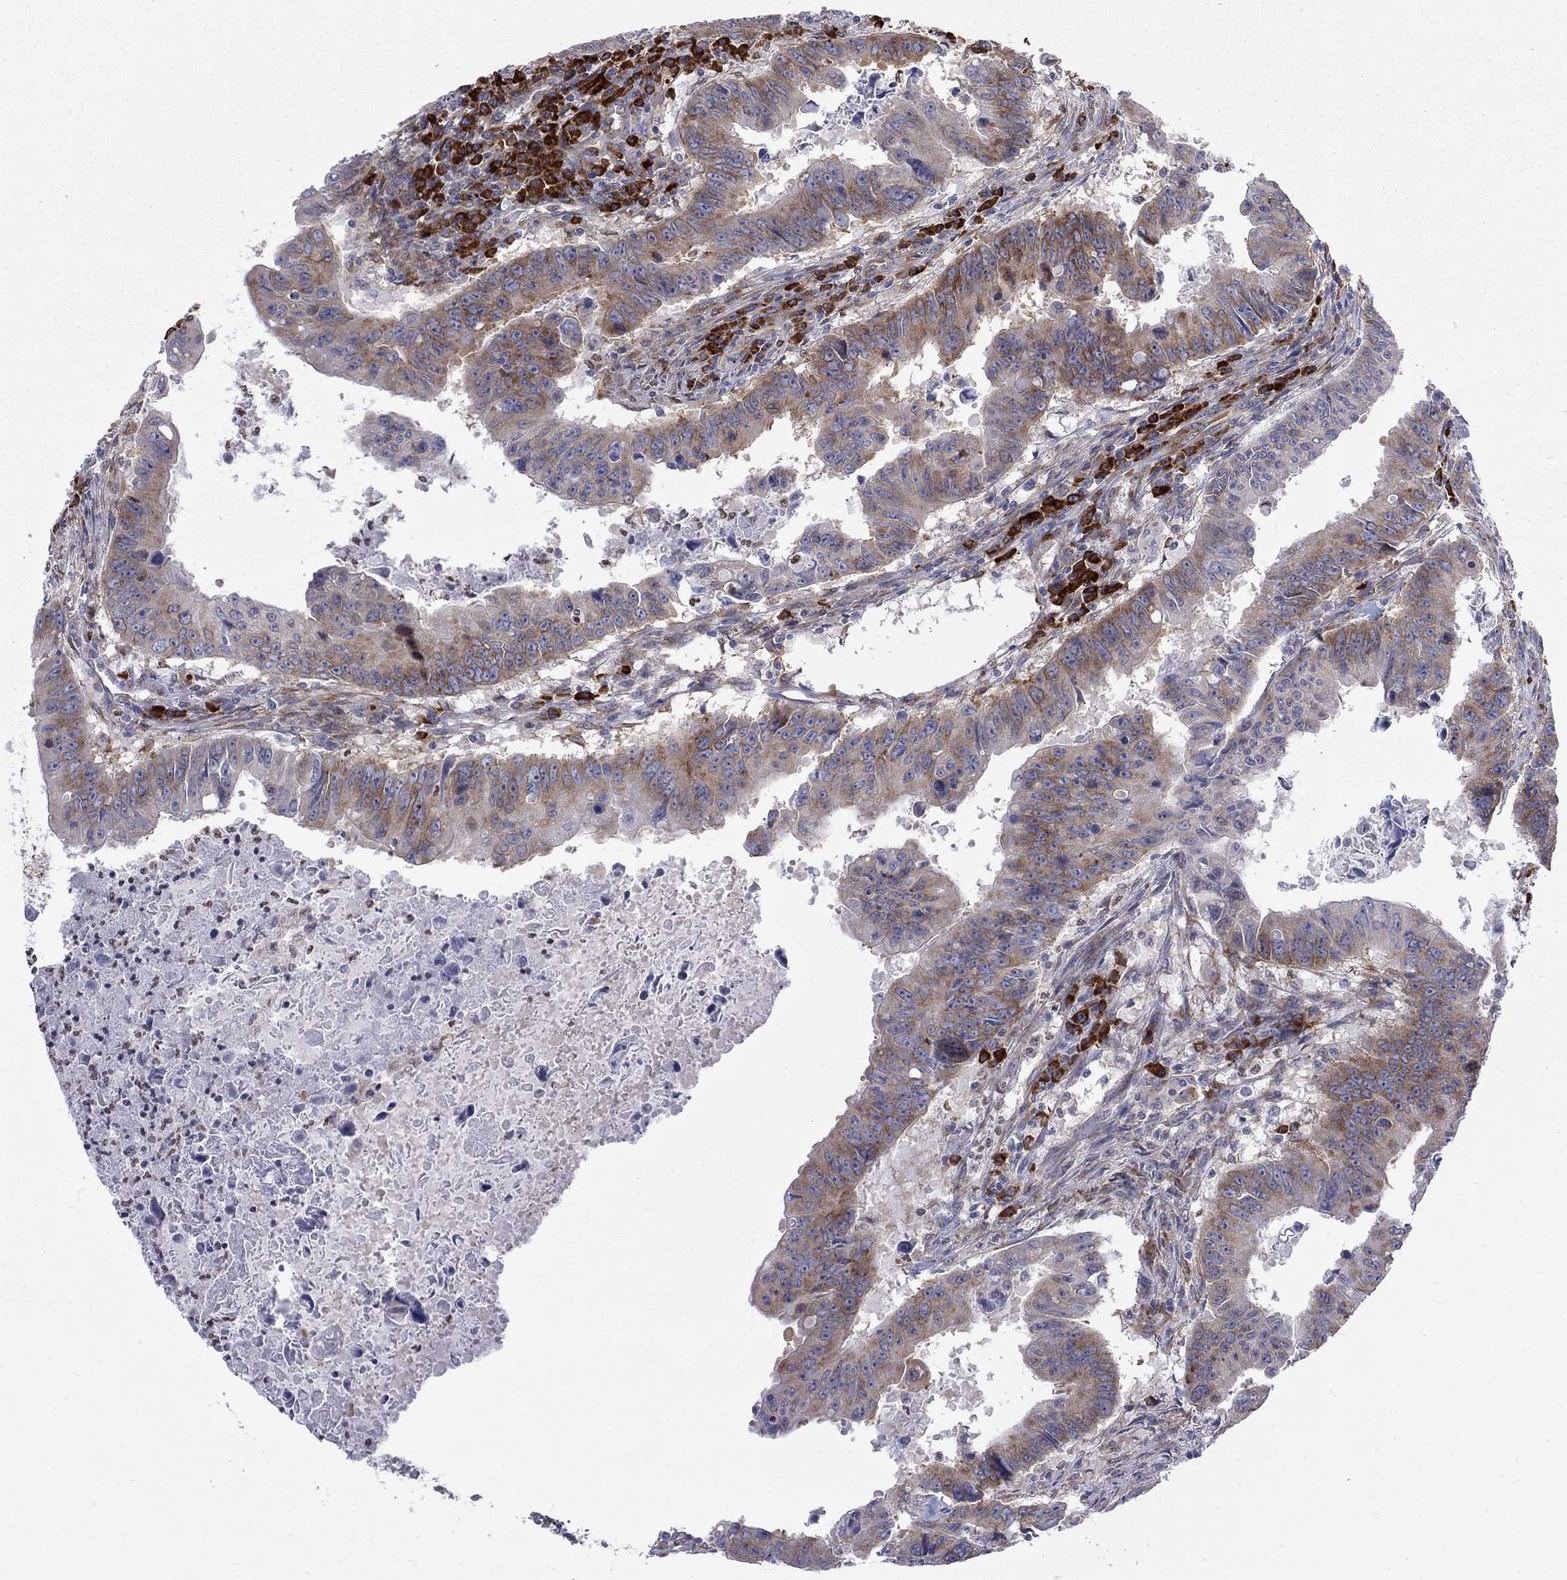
{"staining": {"intensity": "moderate", "quantity": ">75%", "location": "cytoplasmic/membranous"}, "tissue": "colorectal cancer", "cell_type": "Tumor cells", "image_type": "cancer", "snomed": [{"axis": "morphology", "description": "Adenocarcinoma, NOS"}, {"axis": "topography", "description": "Colon"}], "caption": "Immunohistochemical staining of colorectal adenocarcinoma shows moderate cytoplasmic/membranous protein expression in approximately >75% of tumor cells.", "gene": "PABPC4", "patient": {"sex": "female", "age": 87}}